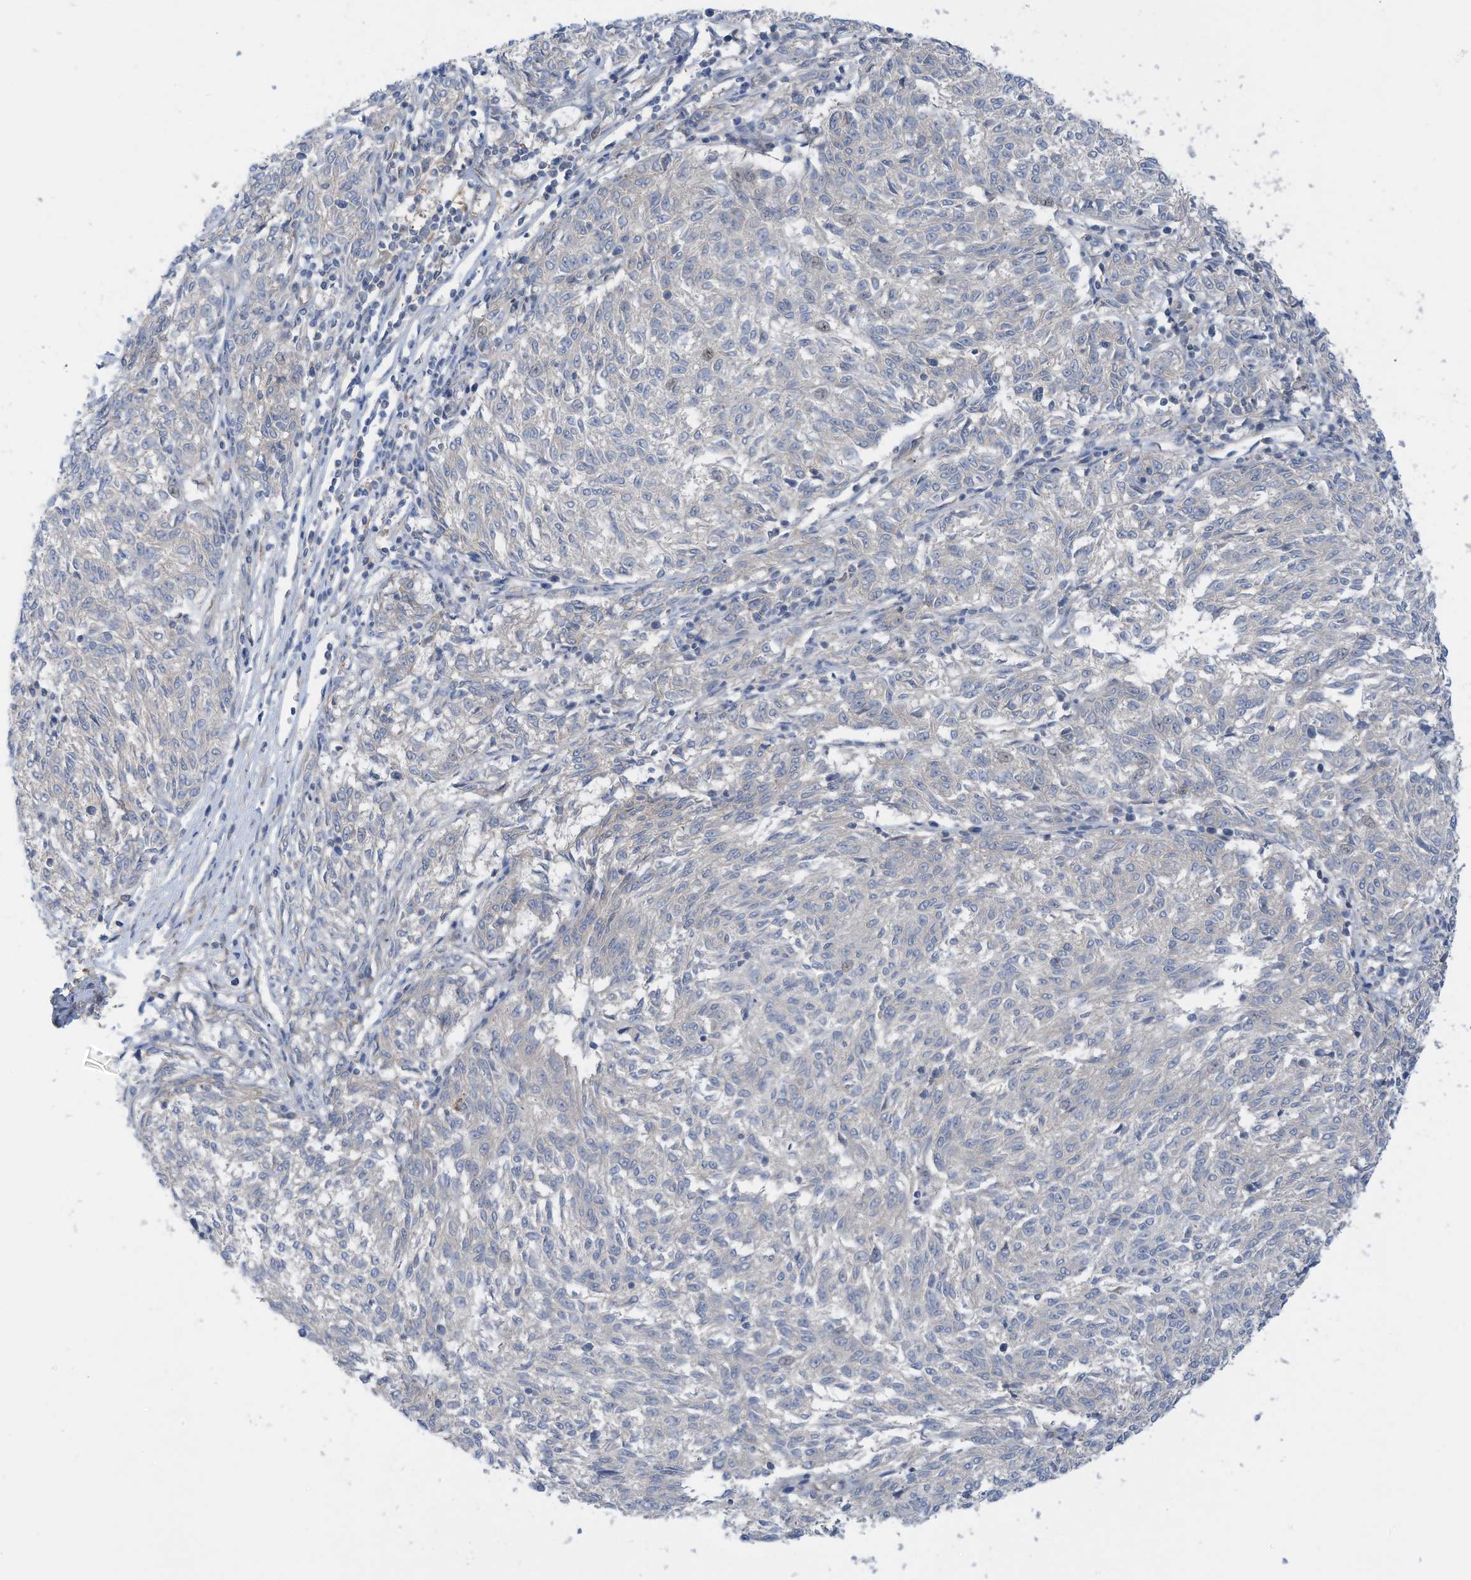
{"staining": {"intensity": "negative", "quantity": "none", "location": "none"}, "tissue": "melanoma", "cell_type": "Tumor cells", "image_type": "cancer", "snomed": [{"axis": "morphology", "description": "Malignant melanoma, NOS"}, {"axis": "topography", "description": "Skin"}], "caption": "Tumor cells are negative for protein expression in human malignant melanoma.", "gene": "REPS1", "patient": {"sex": "female", "age": 72}}